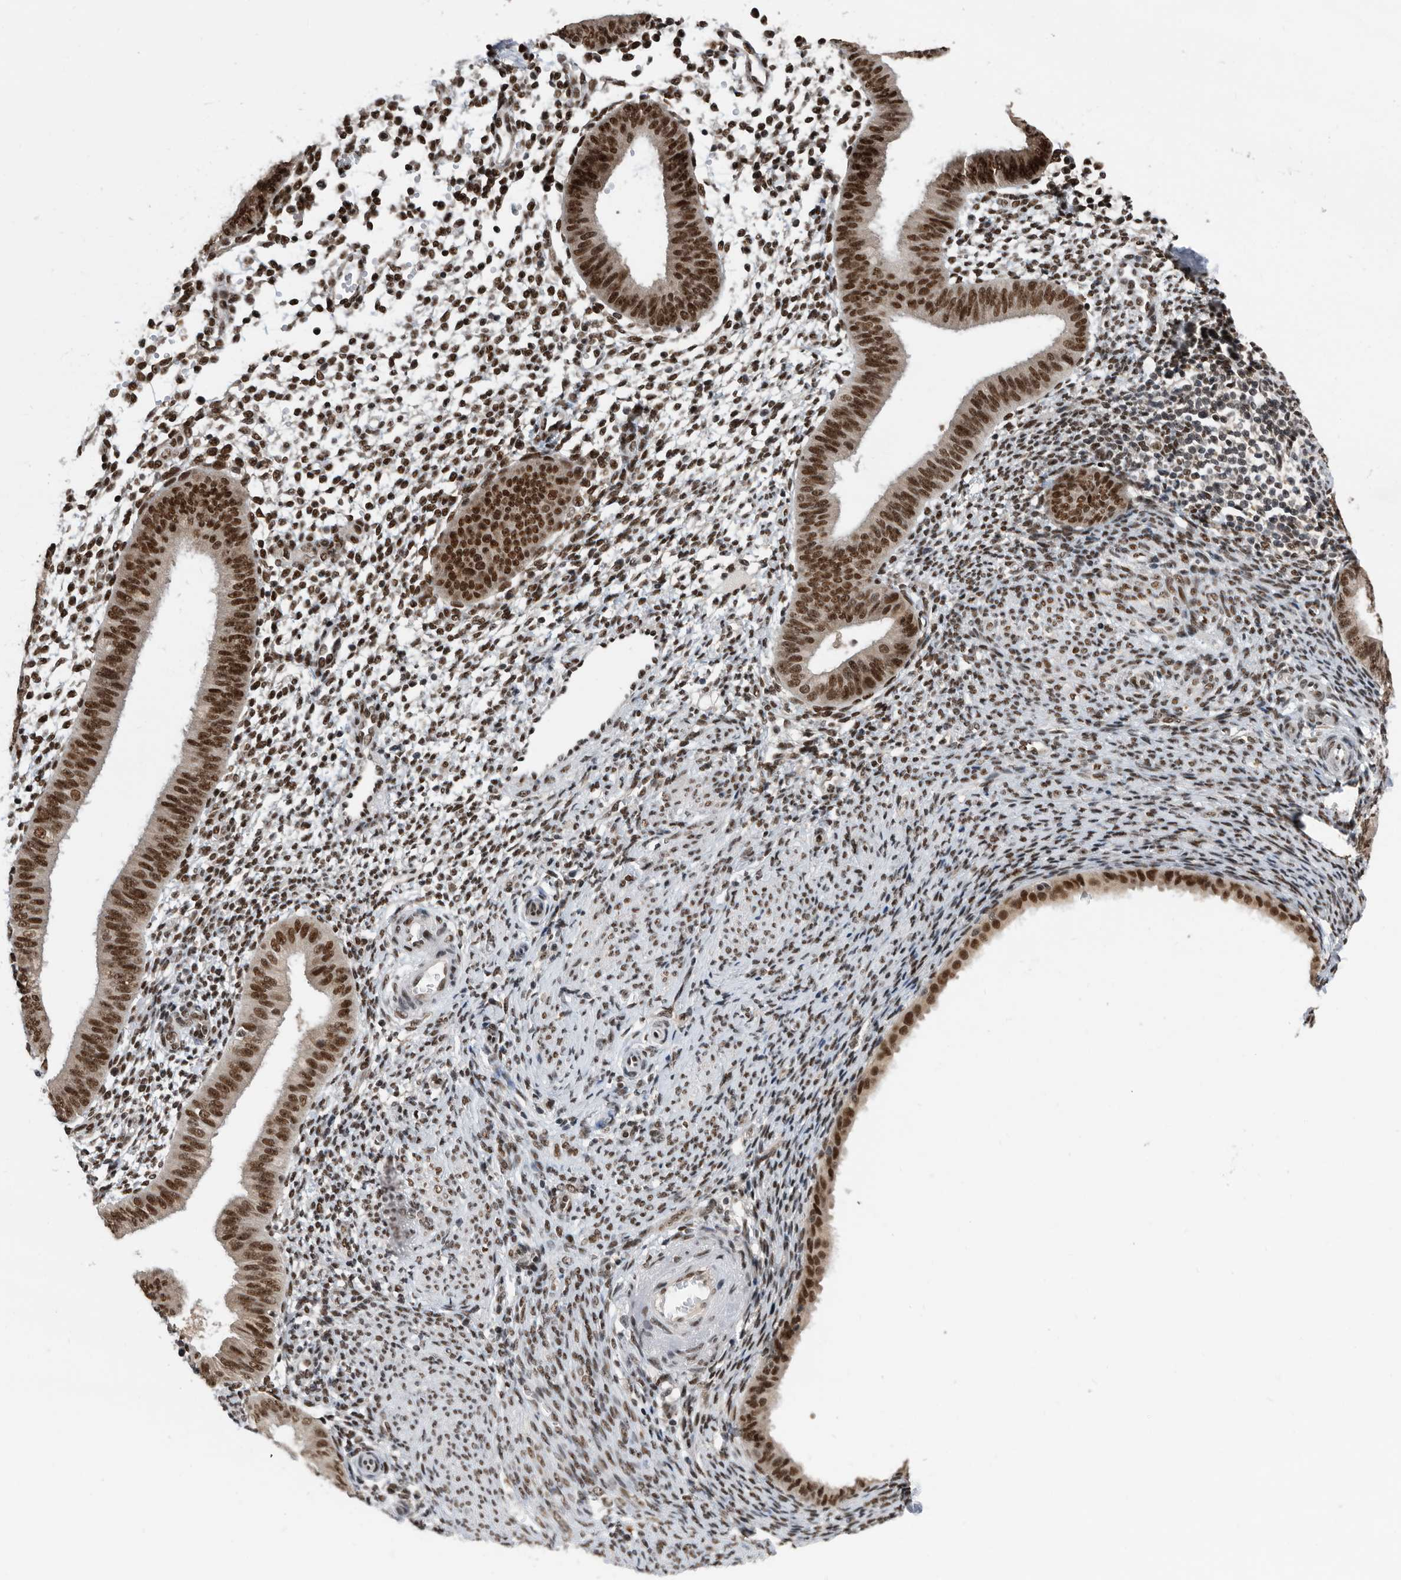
{"staining": {"intensity": "moderate", "quantity": "<25%", "location": "nuclear"}, "tissue": "endometrium", "cell_type": "Cells in endometrial stroma", "image_type": "normal", "snomed": [{"axis": "morphology", "description": "Normal tissue, NOS"}, {"axis": "topography", "description": "Uterus"}, {"axis": "topography", "description": "Endometrium"}], "caption": "The micrograph demonstrates immunohistochemical staining of benign endometrium. There is moderate nuclear expression is present in approximately <25% of cells in endometrial stroma.", "gene": "ZNF260", "patient": {"sex": "female", "age": 48}}